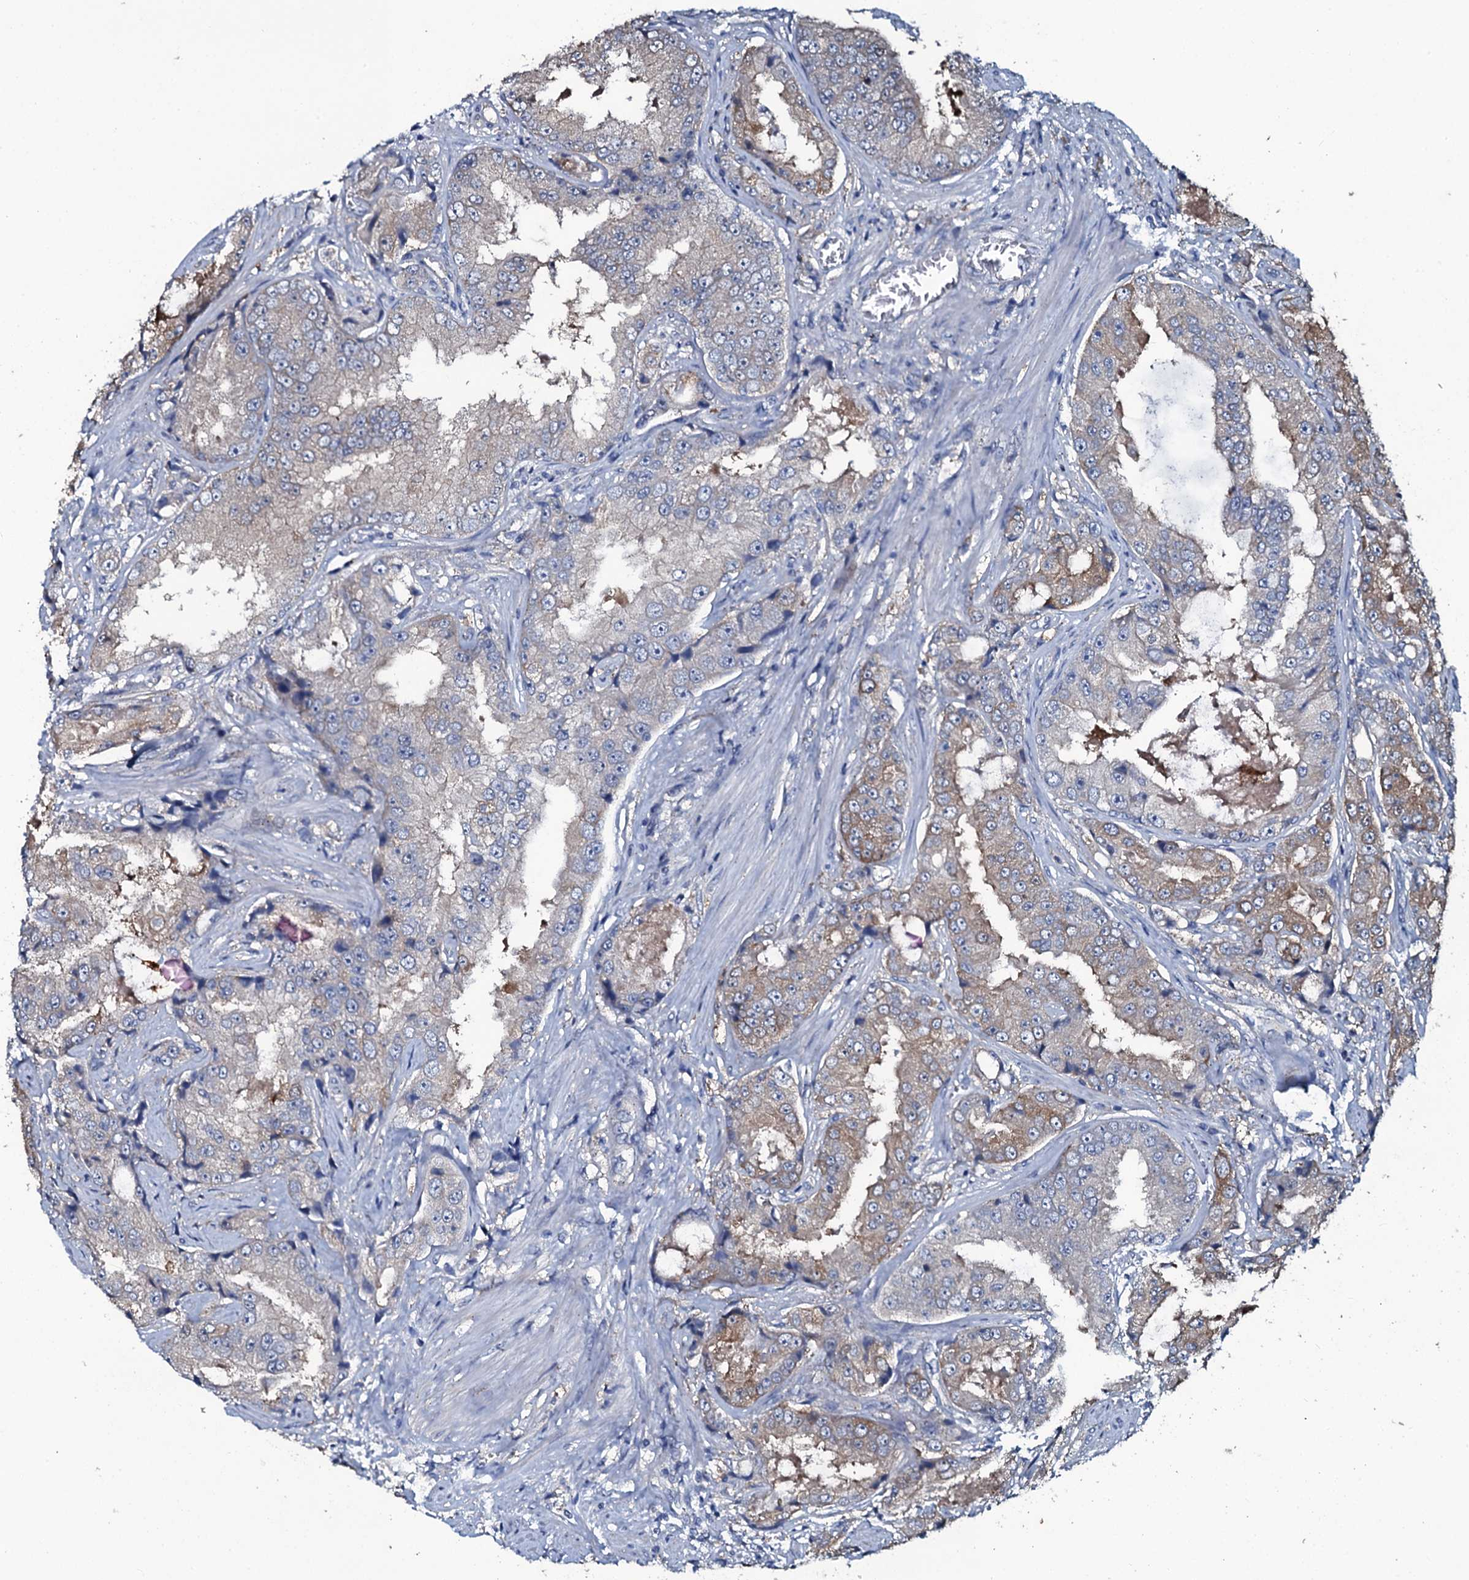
{"staining": {"intensity": "moderate", "quantity": "25%-75%", "location": "cytoplasmic/membranous"}, "tissue": "prostate cancer", "cell_type": "Tumor cells", "image_type": "cancer", "snomed": [{"axis": "morphology", "description": "Adenocarcinoma, High grade"}, {"axis": "topography", "description": "Prostate"}], "caption": "There is medium levels of moderate cytoplasmic/membranous expression in tumor cells of prostate cancer, as demonstrated by immunohistochemical staining (brown color).", "gene": "USPL1", "patient": {"sex": "male", "age": 73}}